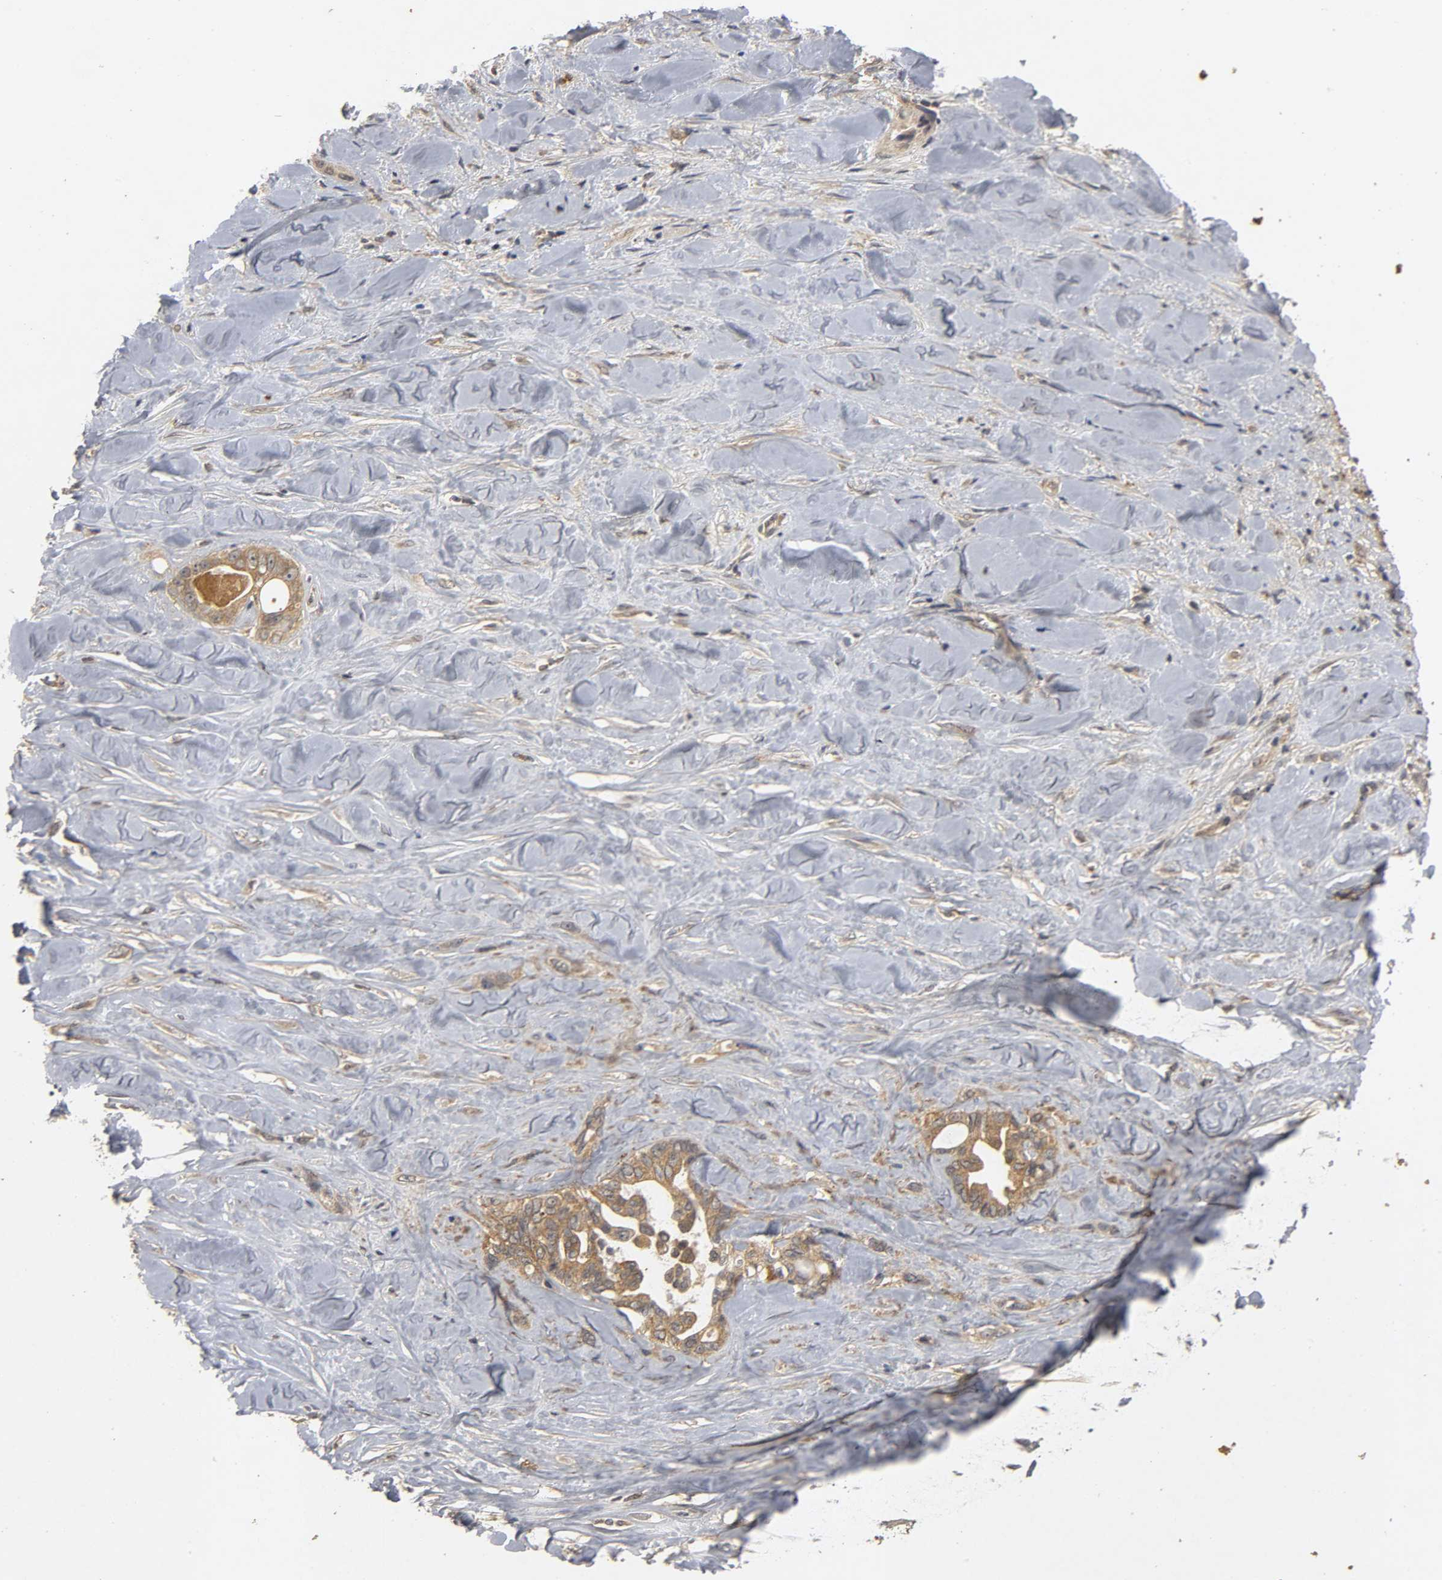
{"staining": {"intensity": "moderate", "quantity": ">75%", "location": "cytoplasmic/membranous"}, "tissue": "liver cancer", "cell_type": "Tumor cells", "image_type": "cancer", "snomed": [{"axis": "morphology", "description": "Cholangiocarcinoma"}, {"axis": "topography", "description": "Liver"}], "caption": "Moderate cytoplasmic/membranous staining for a protein is appreciated in approximately >75% of tumor cells of liver cancer (cholangiocarcinoma) using IHC.", "gene": "TRAF6", "patient": {"sex": "female", "age": 67}}